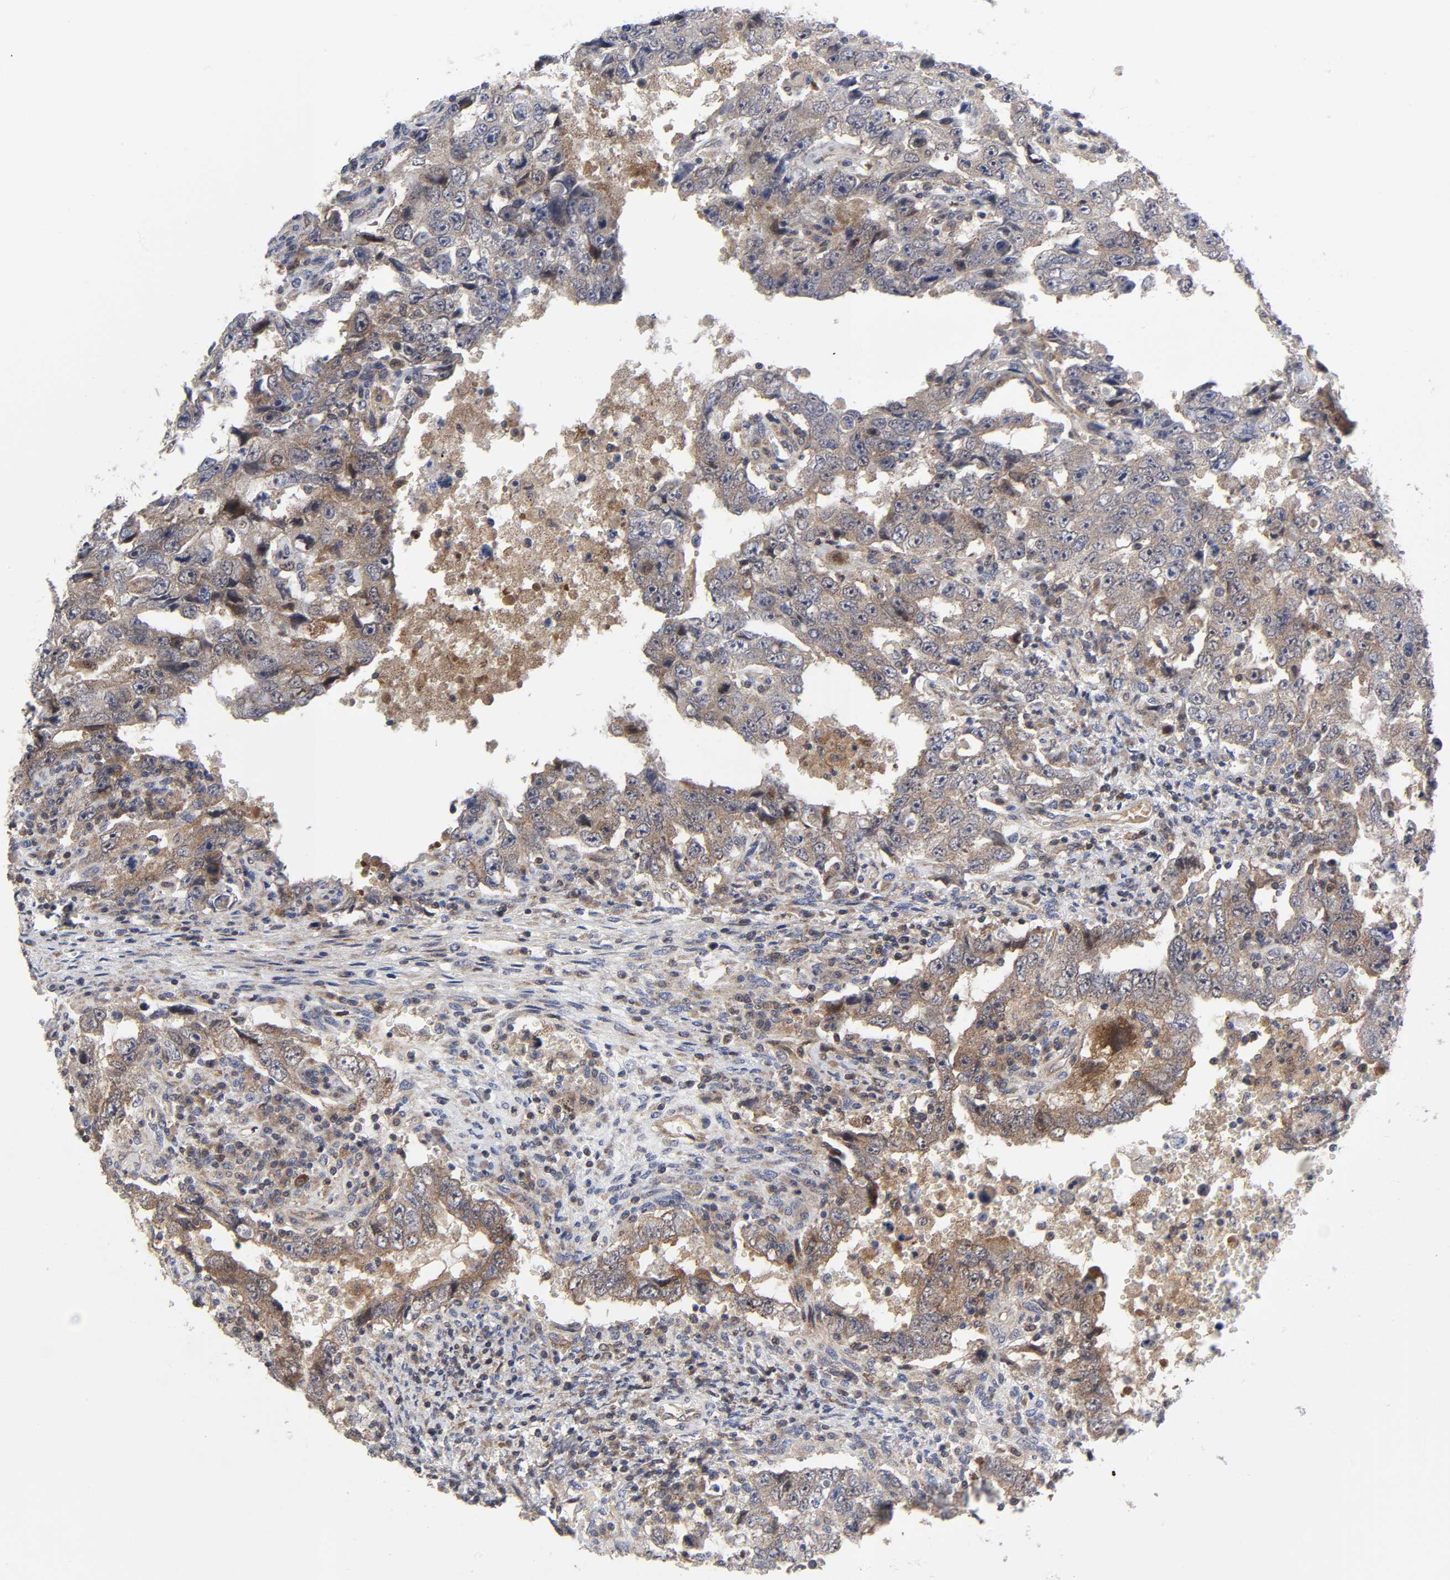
{"staining": {"intensity": "weak", "quantity": ">75%", "location": "cytoplasmic/membranous"}, "tissue": "testis cancer", "cell_type": "Tumor cells", "image_type": "cancer", "snomed": [{"axis": "morphology", "description": "Carcinoma, Embryonal, NOS"}, {"axis": "topography", "description": "Testis"}], "caption": "Immunohistochemistry (IHC) micrograph of human testis cancer stained for a protein (brown), which reveals low levels of weak cytoplasmic/membranous positivity in about >75% of tumor cells.", "gene": "CASP9", "patient": {"sex": "male", "age": 26}}